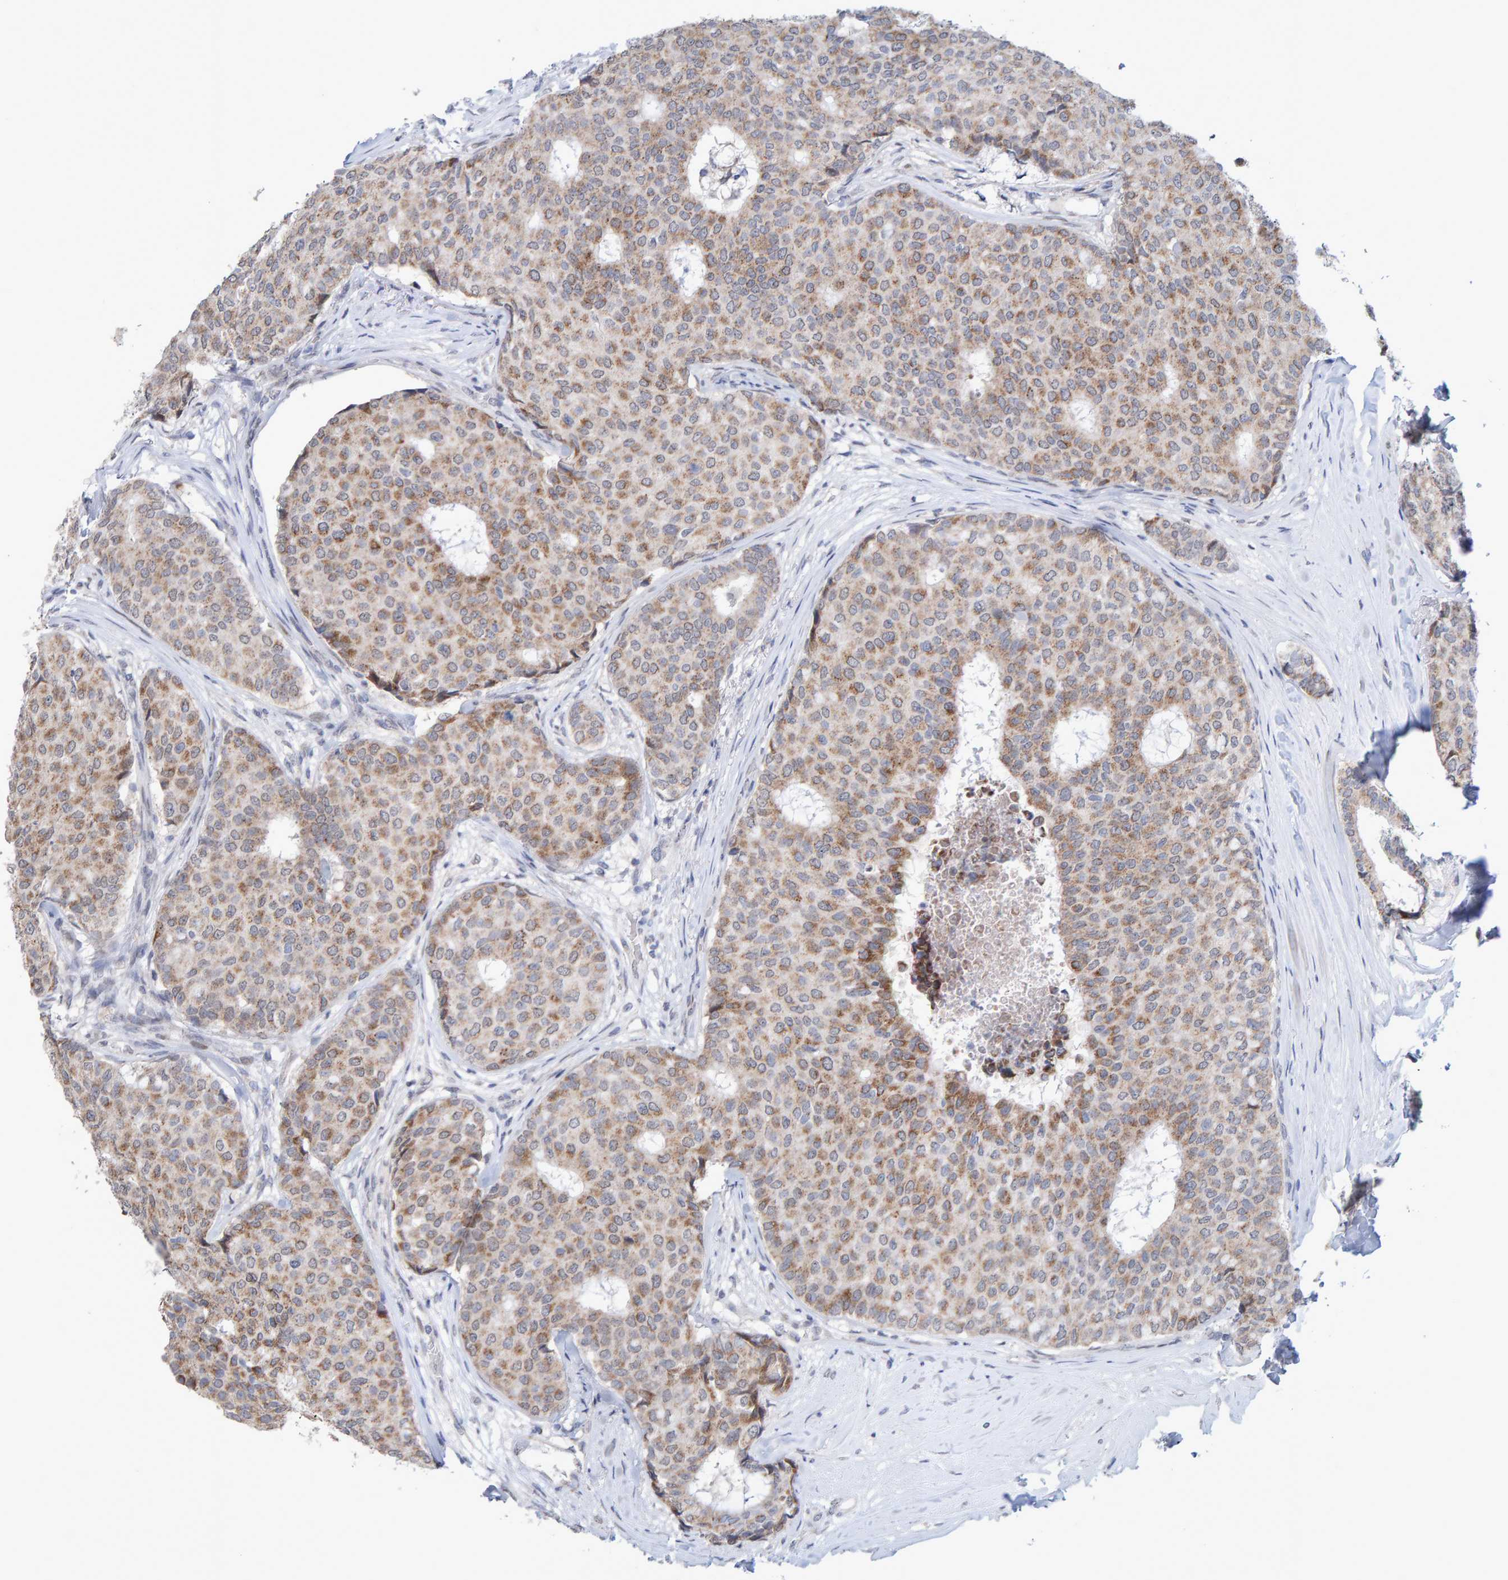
{"staining": {"intensity": "moderate", "quantity": ">75%", "location": "cytoplasmic/membranous"}, "tissue": "breast cancer", "cell_type": "Tumor cells", "image_type": "cancer", "snomed": [{"axis": "morphology", "description": "Duct carcinoma"}, {"axis": "topography", "description": "Breast"}], "caption": "Immunohistochemistry (IHC) micrograph of human intraductal carcinoma (breast) stained for a protein (brown), which exhibits medium levels of moderate cytoplasmic/membranous staining in approximately >75% of tumor cells.", "gene": "USP43", "patient": {"sex": "female", "age": 75}}